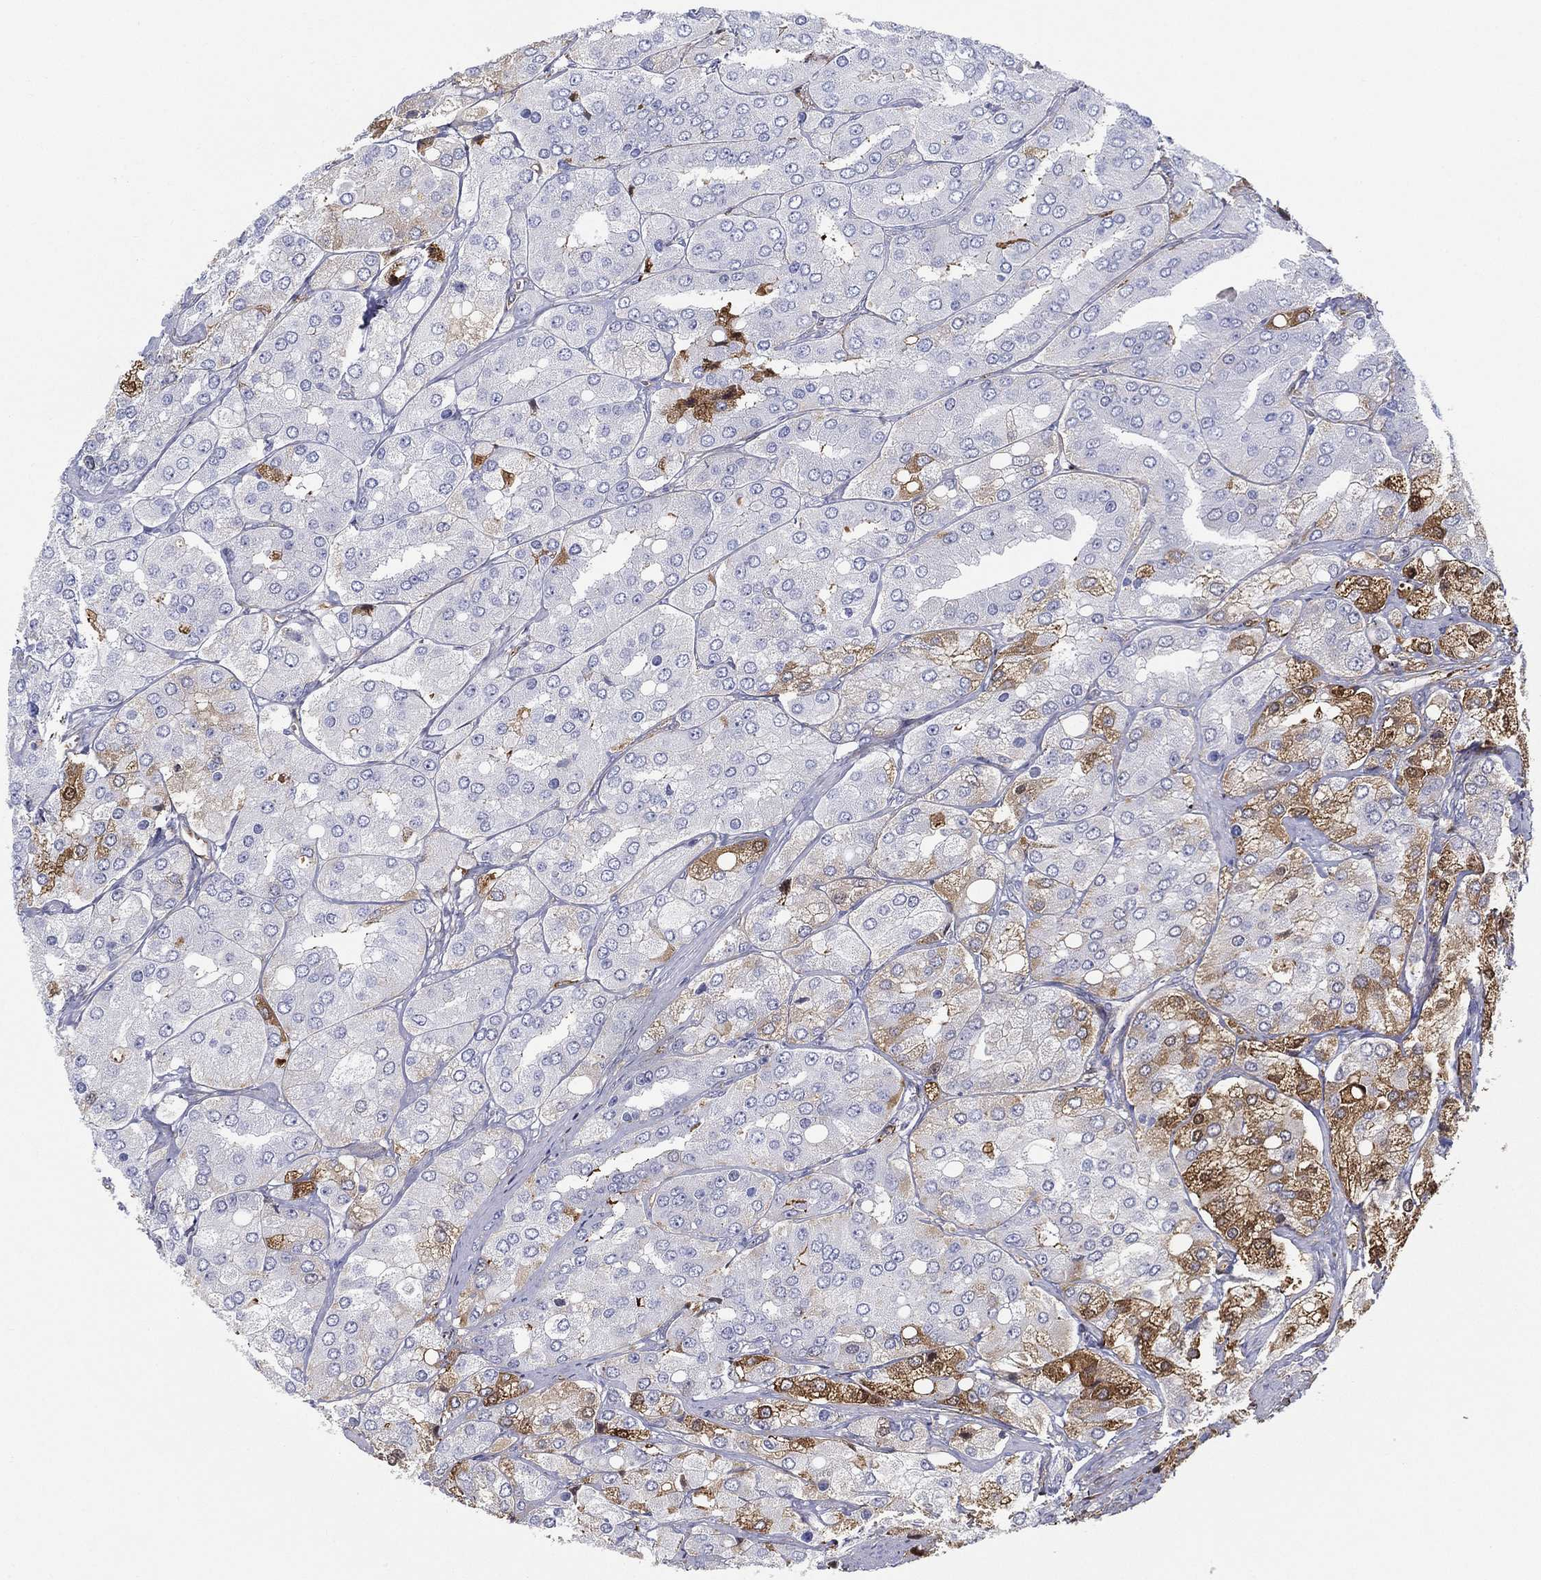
{"staining": {"intensity": "strong", "quantity": "<25%", "location": "cytoplasmic/membranous"}, "tissue": "prostate cancer", "cell_type": "Tumor cells", "image_type": "cancer", "snomed": [{"axis": "morphology", "description": "Adenocarcinoma, Low grade"}, {"axis": "topography", "description": "Prostate"}], "caption": "Immunohistochemical staining of human adenocarcinoma (low-grade) (prostate) exhibits medium levels of strong cytoplasmic/membranous protein expression in approximately <25% of tumor cells. (Stains: DAB in brown, nuclei in blue, Microscopy: brightfield microscopy at high magnification).", "gene": "IFNB1", "patient": {"sex": "male", "age": 69}}